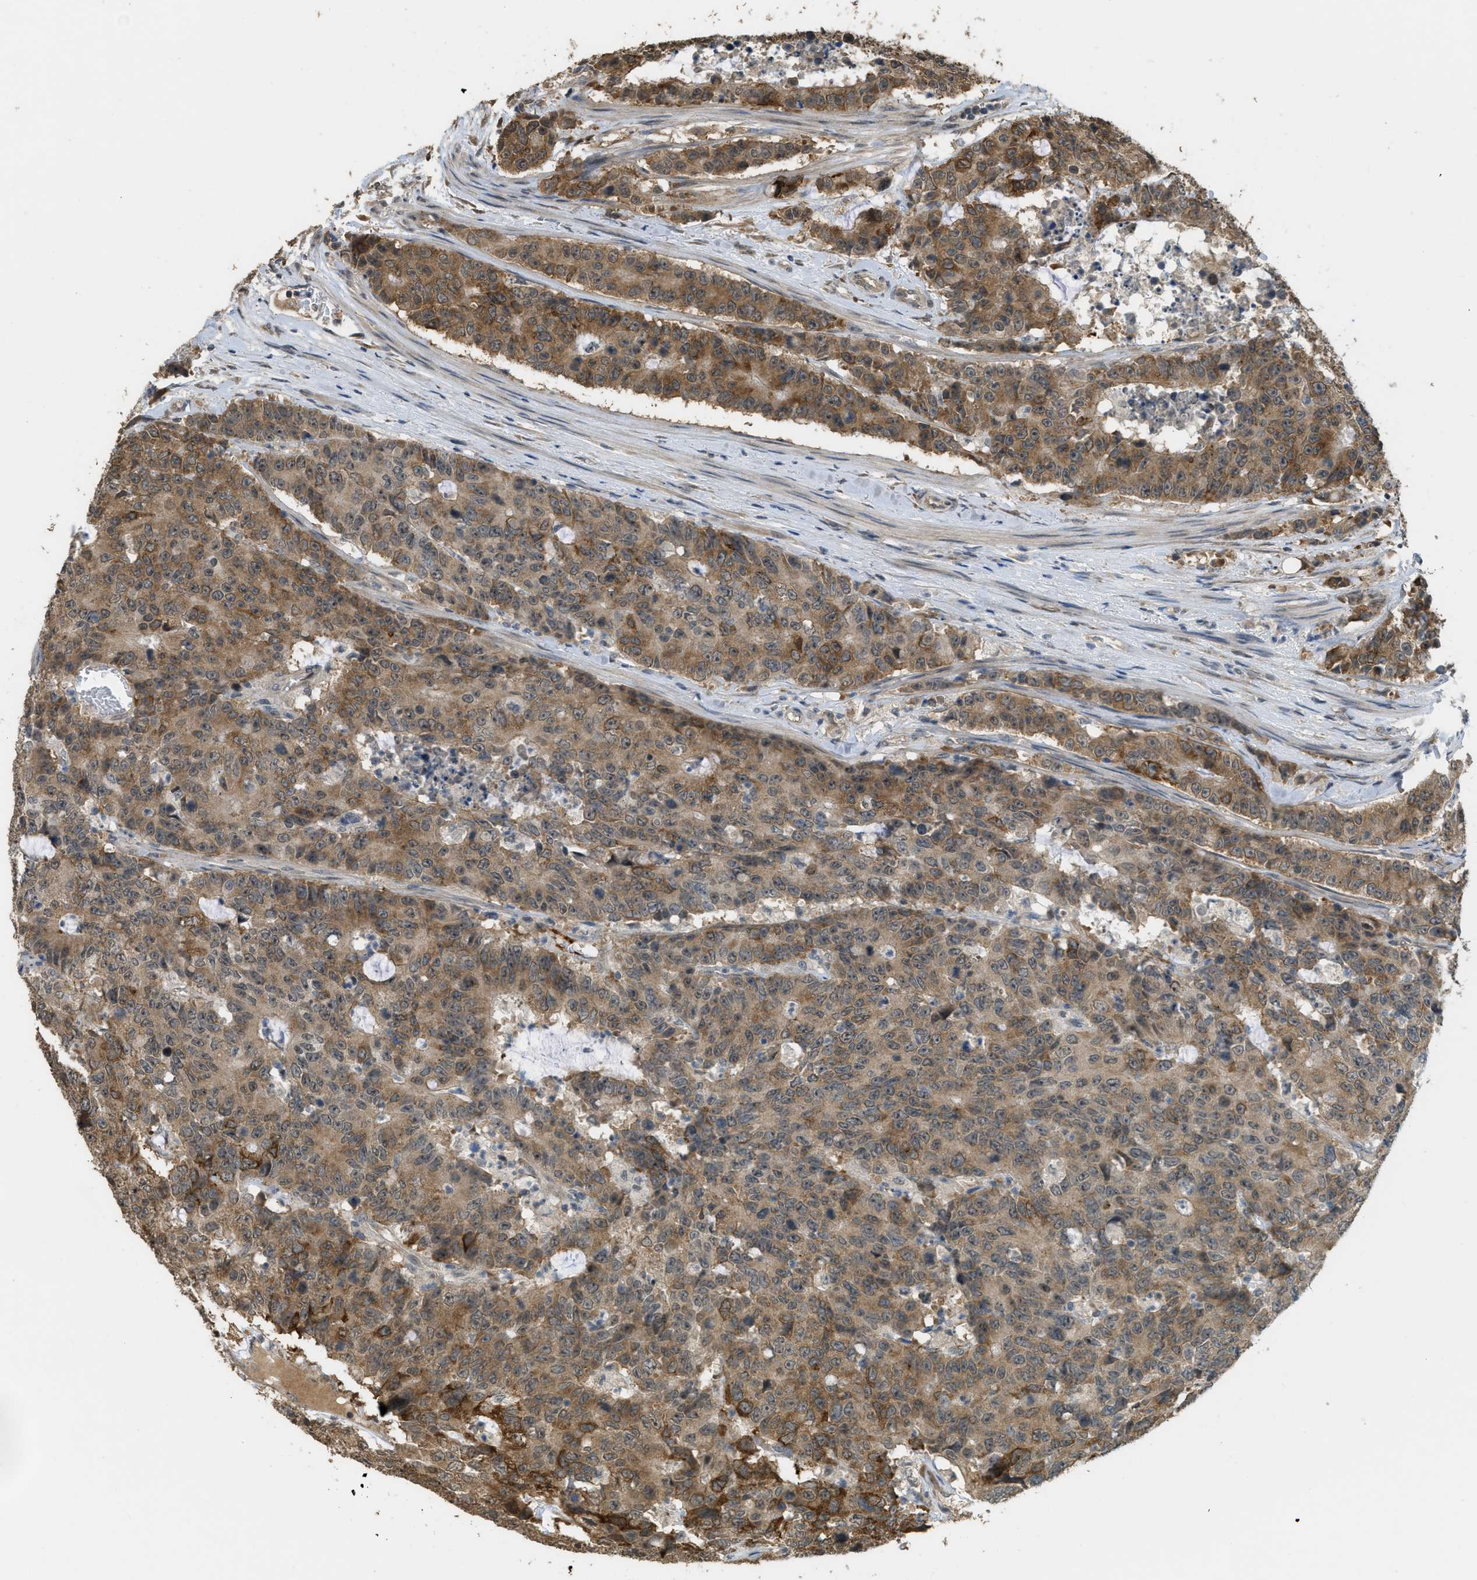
{"staining": {"intensity": "strong", "quantity": ">75%", "location": "cytoplasmic/membranous"}, "tissue": "colorectal cancer", "cell_type": "Tumor cells", "image_type": "cancer", "snomed": [{"axis": "morphology", "description": "Adenocarcinoma, NOS"}, {"axis": "topography", "description": "Colon"}], "caption": "DAB immunohistochemical staining of human colorectal cancer (adenocarcinoma) demonstrates strong cytoplasmic/membranous protein staining in approximately >75% of tumor cells.", "gene": "IGF2BP2", "patient": {"sex": "female", "age": 86}}